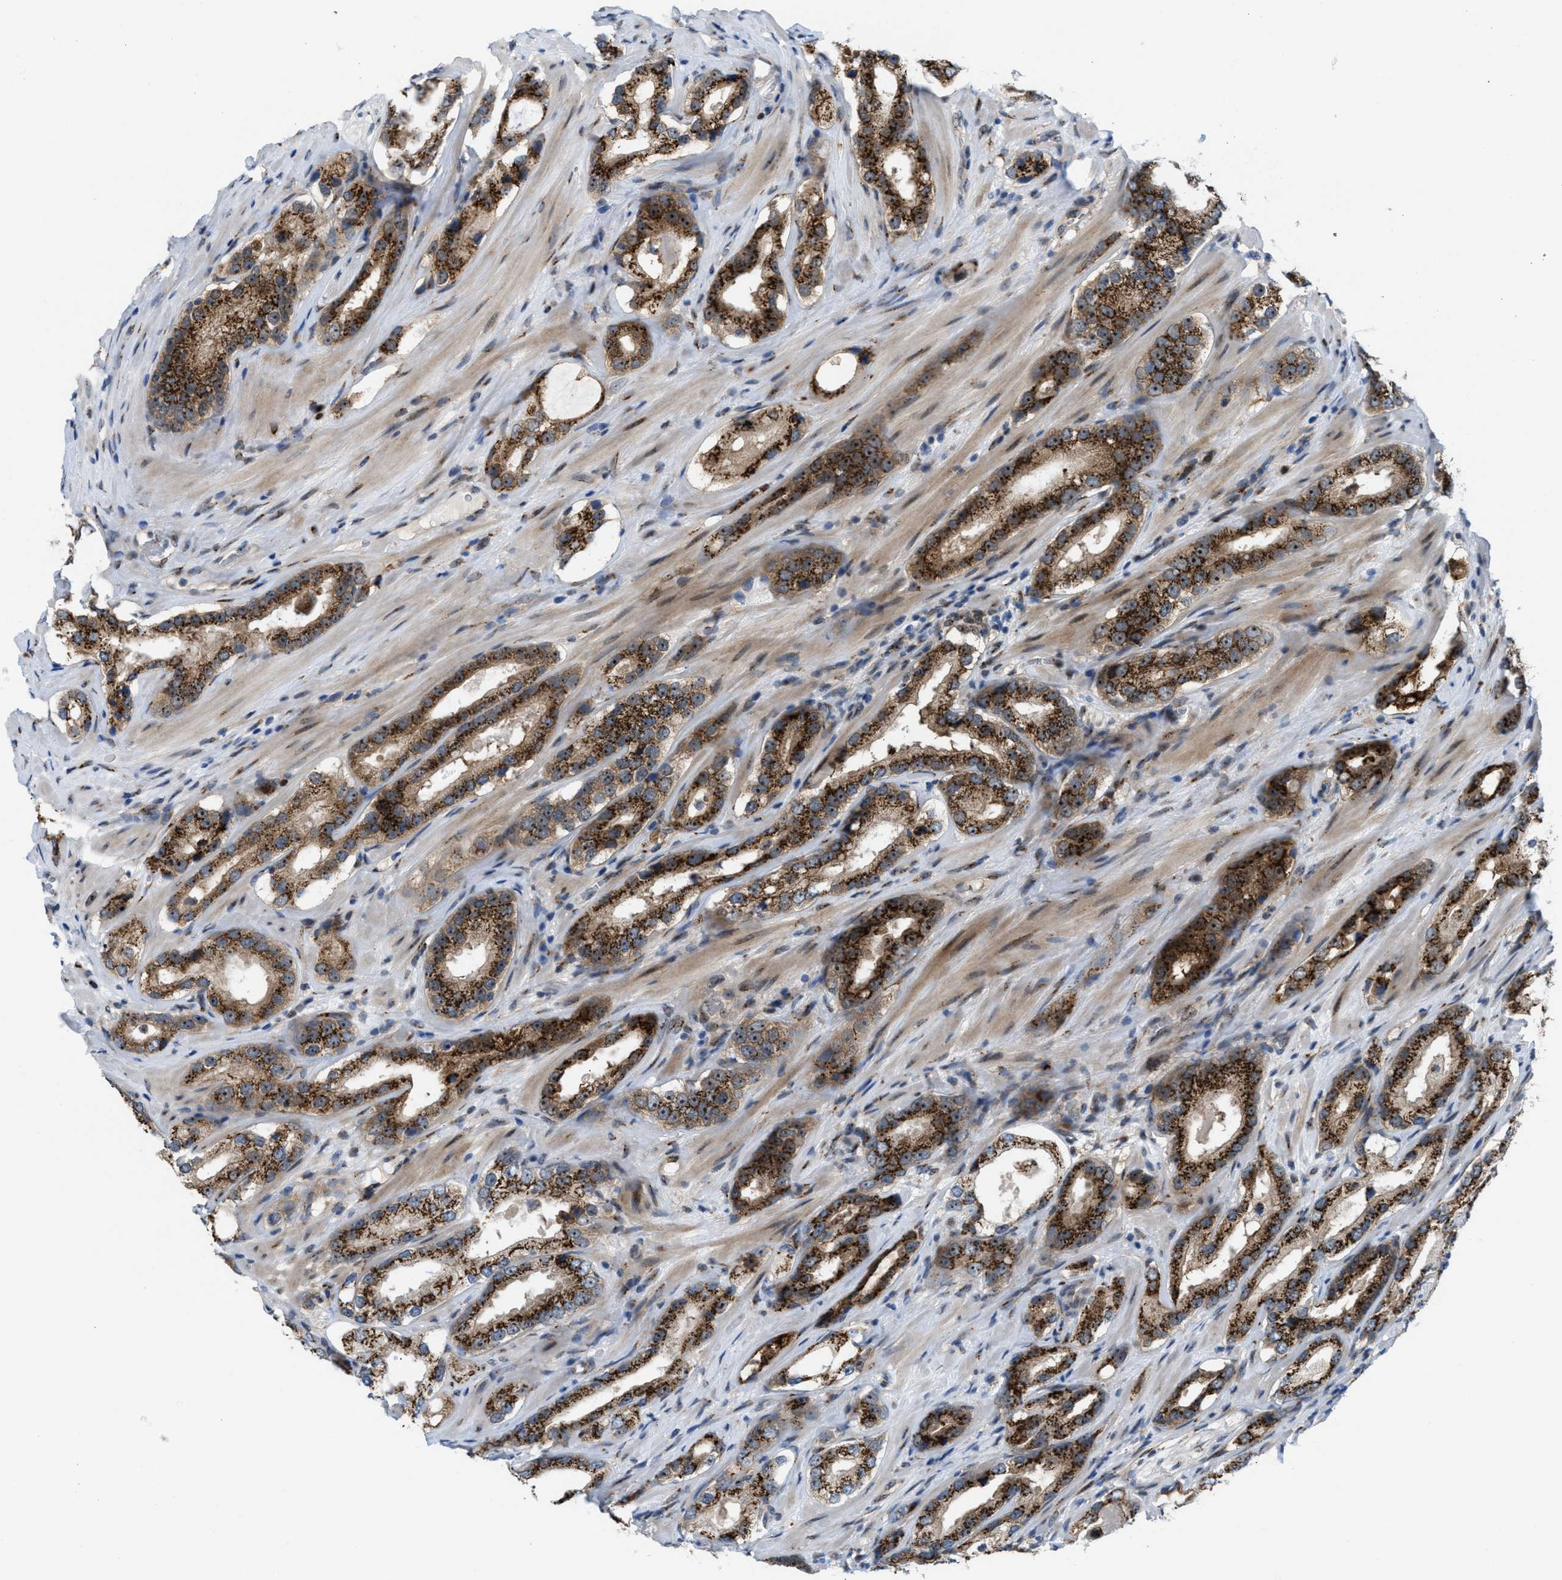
{"staining": {"intensity": "moderate", "quantity": ">75%", "location": "cytoplasmic/membranous,nuclear"}, "tissue": "prostate cancer", "cell_type": "Tumor cells", "image_type": "cancer", "snomed": [{"axis": "morphology", "description": "Adenocarcinoma, High grade"}, {"axis": "topography", "description": "Prostate"}], "caption": "Immunohistochemical staining of human prostate cancer (adenocarcinoma (high-grade)) displays medium levels of moderate cytoplasmic/membranous and nuclear positivity in about >75% of tumor cells.", "gene": "SLC38A10", "patient": {"sex": "male", "age": 63}}